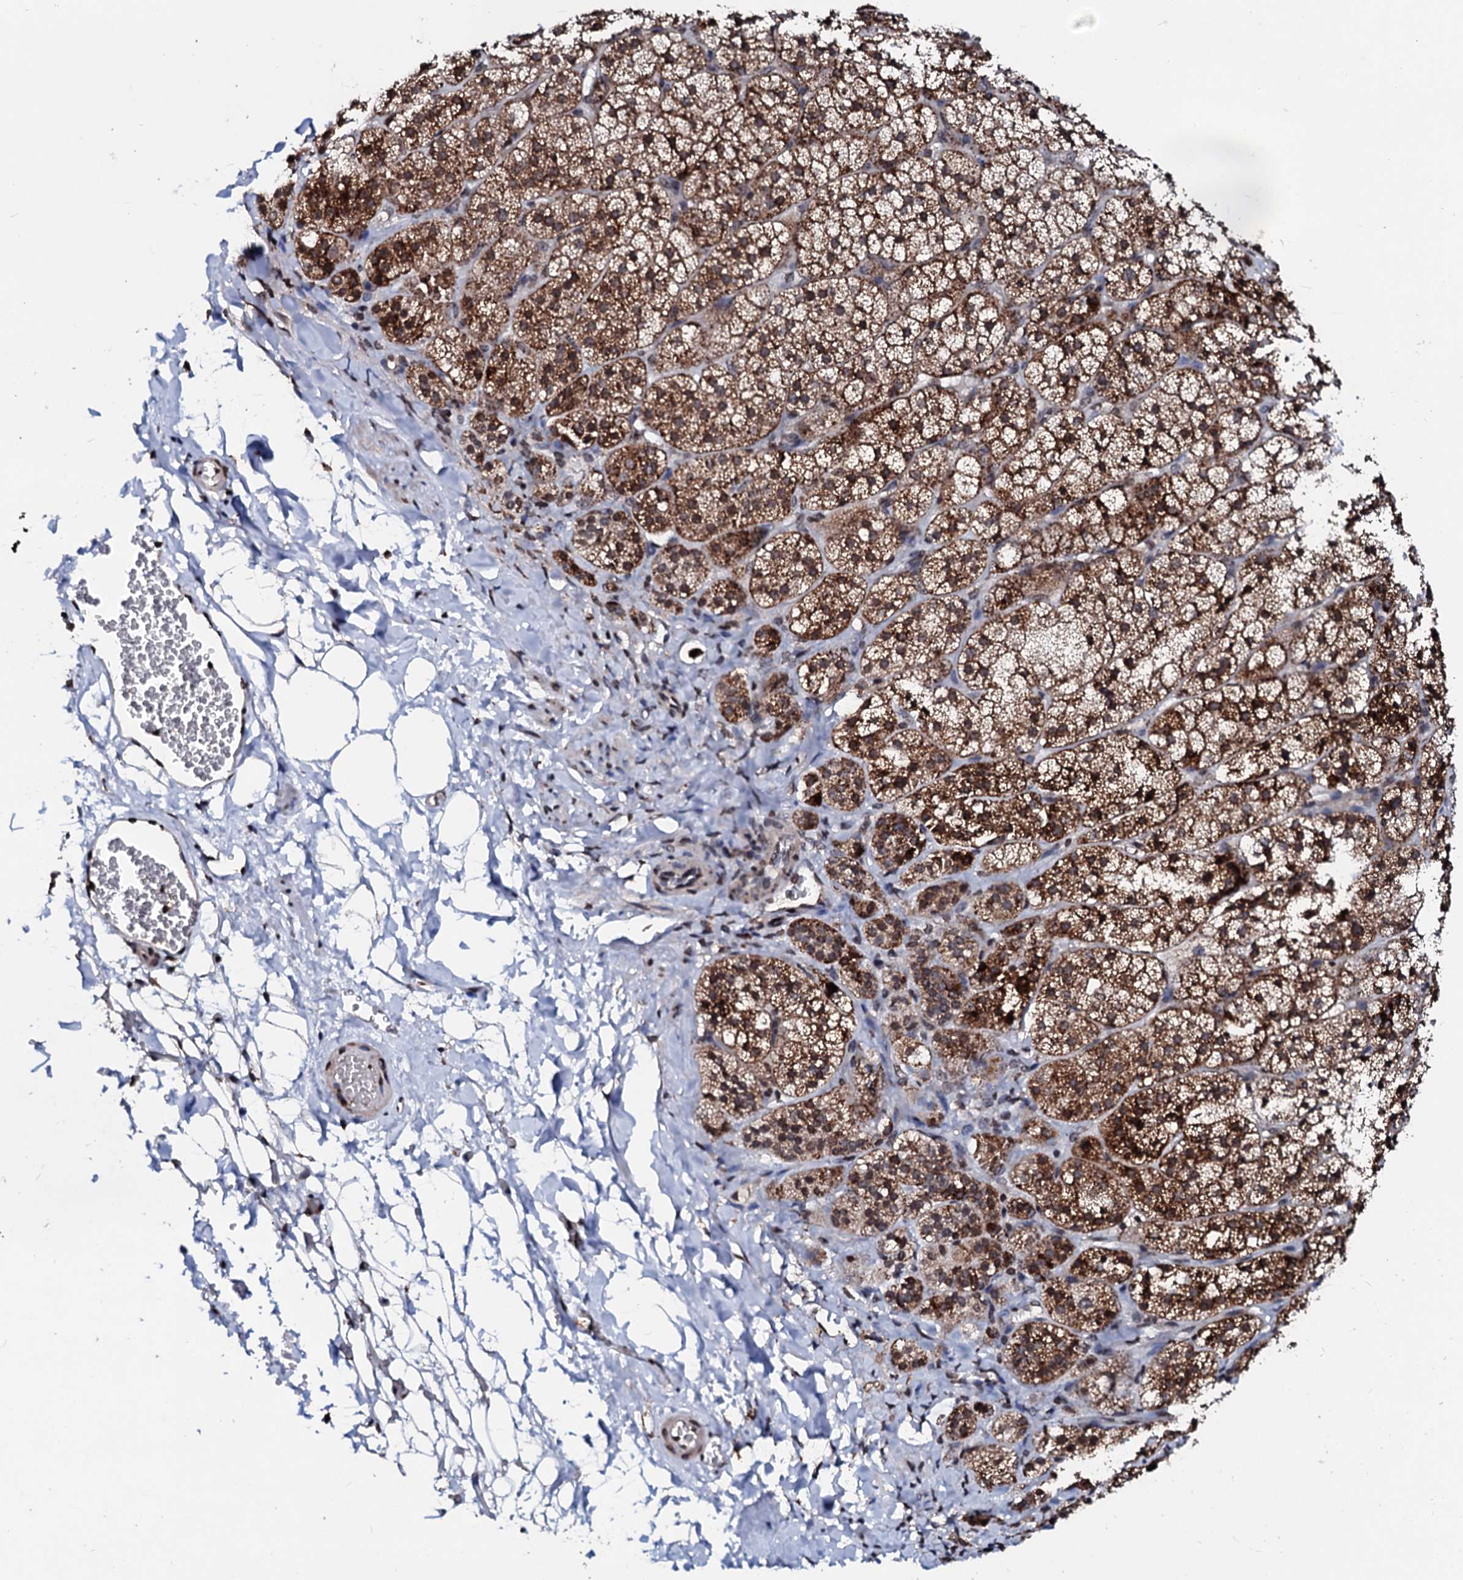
{"staining": {"intensity": "strong", "quantity": "25%-75%", "location": "cytoplasmic/membranous"}, "tissue": "adrenal gland", "cell_type": "Glandular cells", "image_type": "normal", "snomed": [{"axis": "morphology", "description": "Normal tissue, NOS"}, {"axis": "topography", "description": "Adrenal gland"}], "caption": "Protein staining reveals strong cytoplasmic/membranous positivity in about 25%-75% of glandular cells in normal adrenal gland. Nuclei are stained in blue.", "gene": "LSM11", "patient": {"sex": "female", "age": 44}}